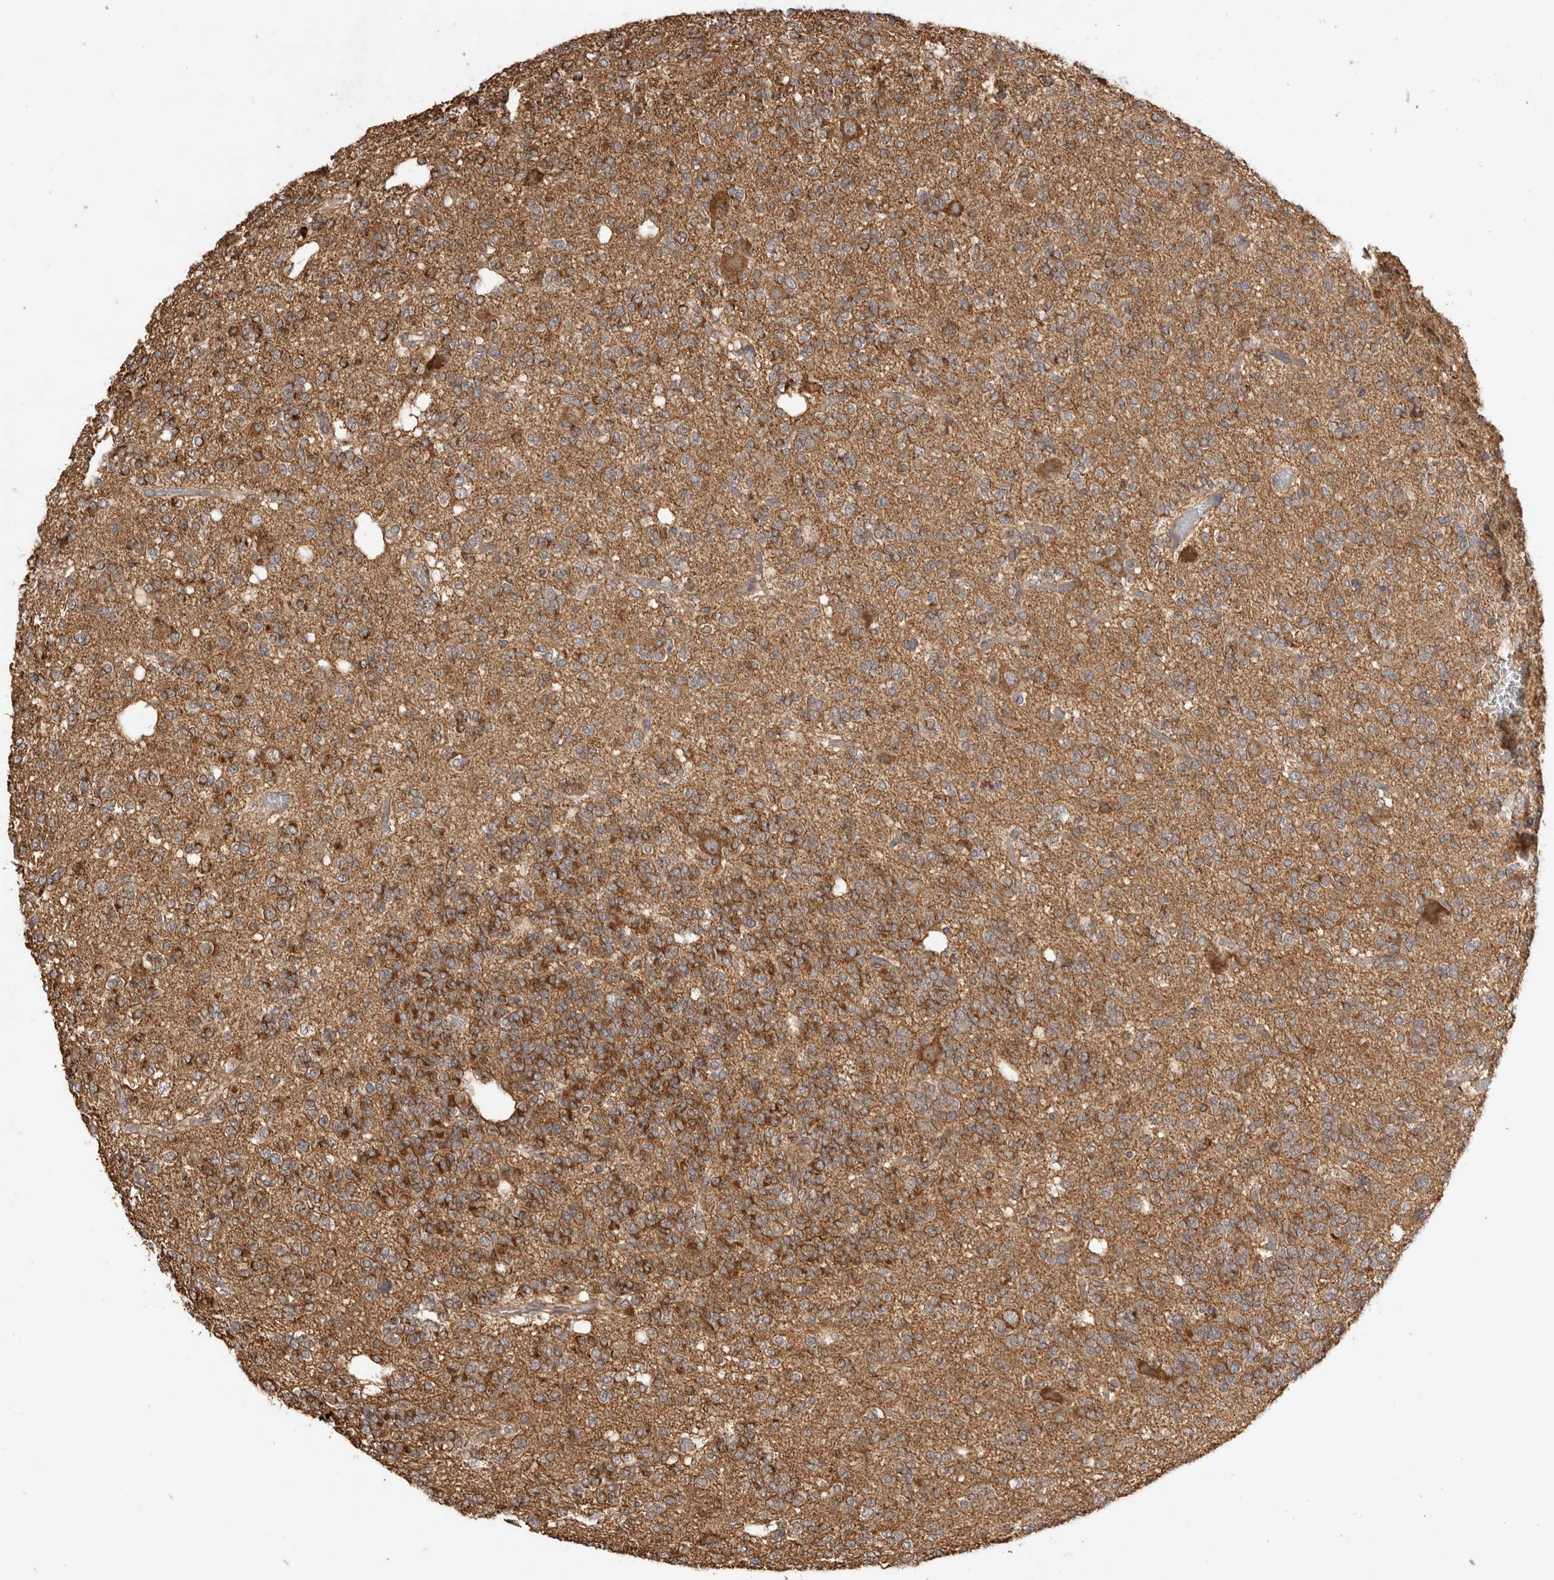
{"staining": {"intensity": "moderate", "quantity": ">75%", "location": "cytoplasmic/membranous"}, "tissue": "glioma", "cell_type": "Tumor cells", "image_type": "cancer", "snomed": [{"axis": "morphology", "description": "Glioma, malignant, Low grade"}, {"axis": "topography", "description": "Brain"}], "caption": "Protein positivity by IHC displays moderate cytoplasmic/membranous expression in about >75% of tumor cells in malignant low-grade glioma.", "gene": "IMMP2L", "patient": {"sex": "male", "age": 38}}